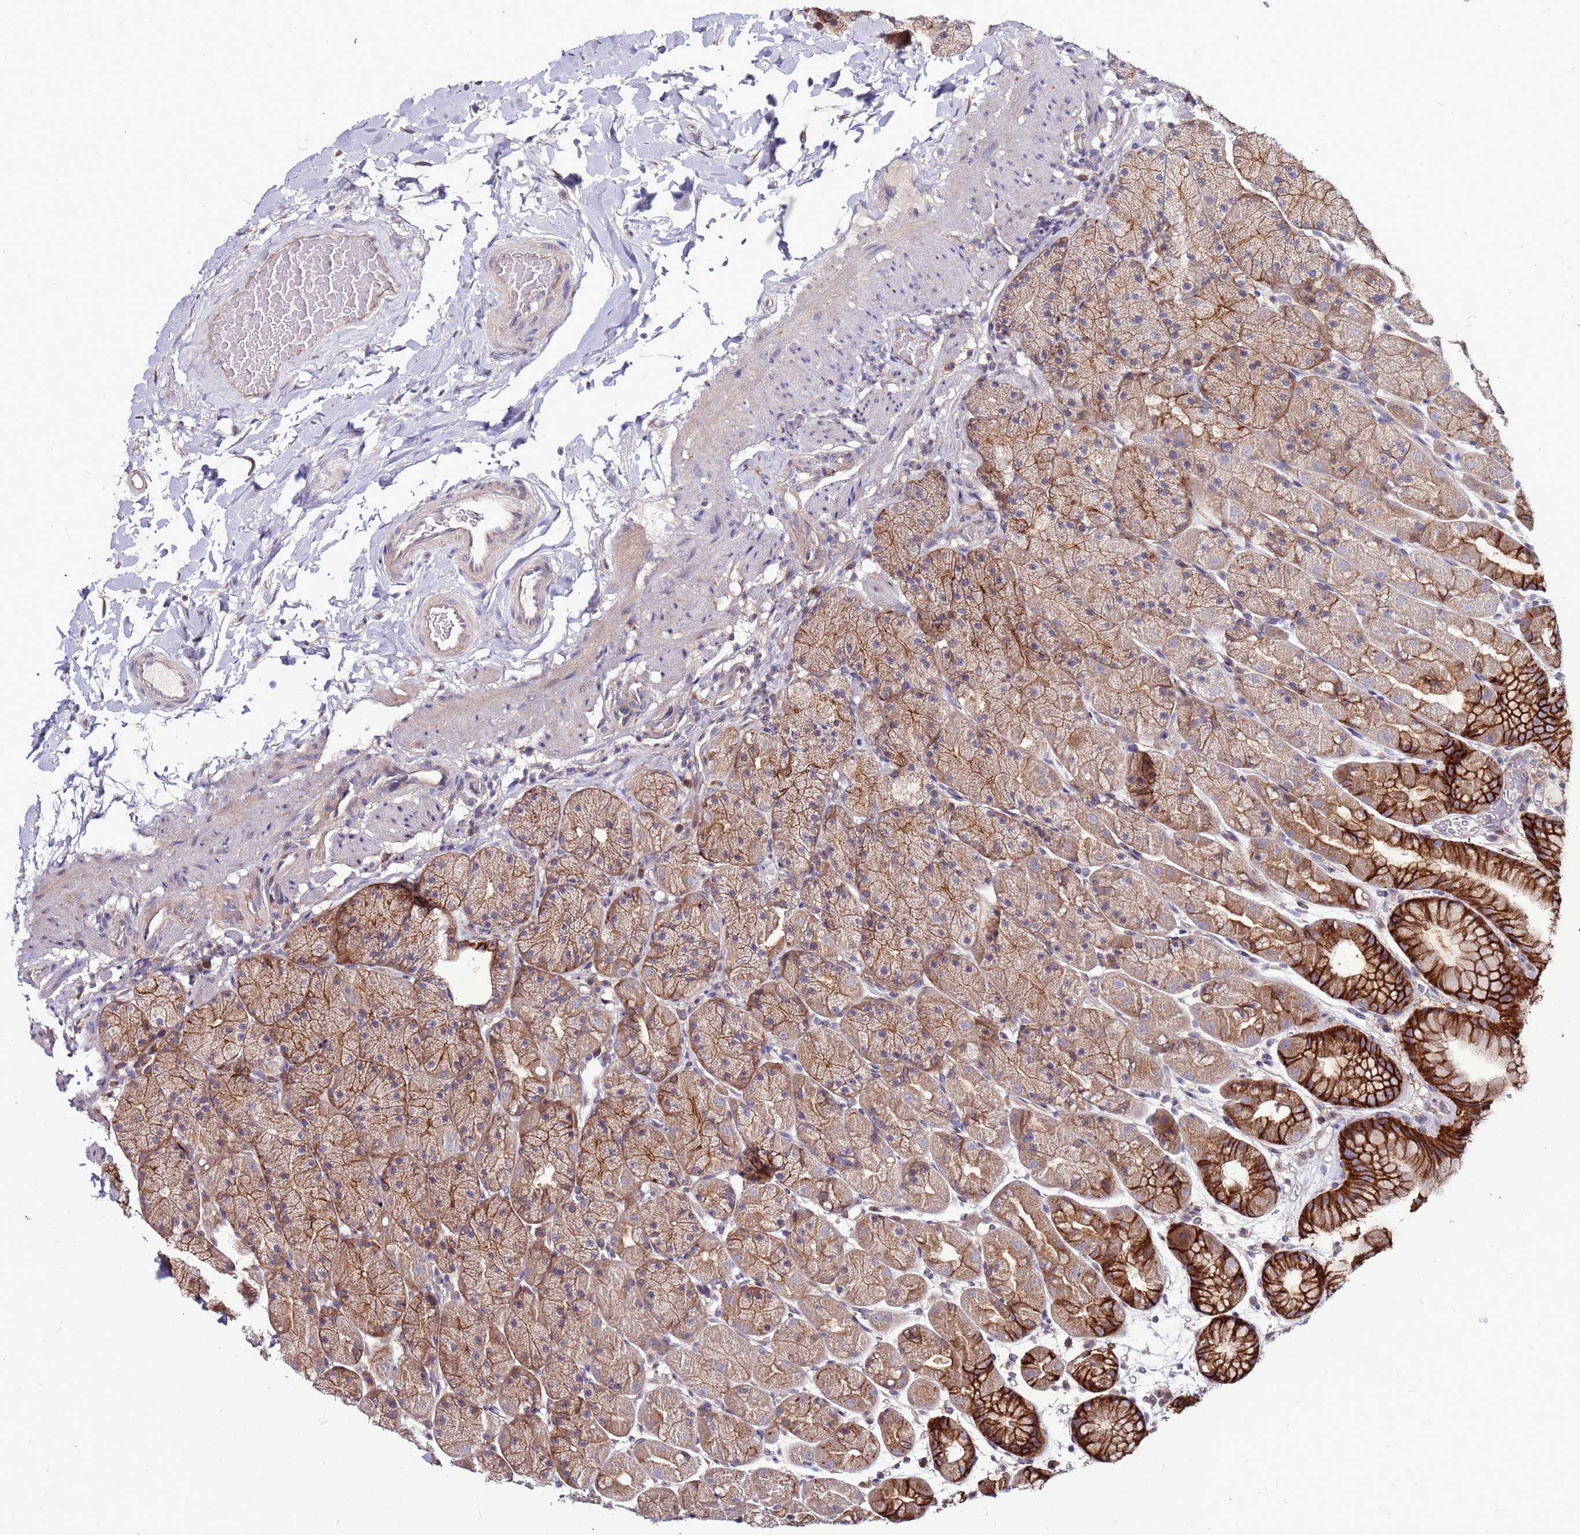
{"staining": {"intensity": "strong", "quantity": "25%-75%", "location": "cytoplasmic/membranous"}, "tissue": "stomach", "cell_type": "Glandular cells", "image_type": "normal", "snomed": [{"axis": "morphology", "description": "Normal tissue, NOS"}, {"axis": "topography", "description": "Stomach, upper"}, {"axis": "topography", "description": "Stomach, lower"}], "caption": "This is an image of immunohistochemistry (IHC) staining of benign stomach, which shows strong positivity in the cytoplasmic/membranous of glandular cells.", "gene": "GPN3", "patient": {"sex": "male", "age": 67}}